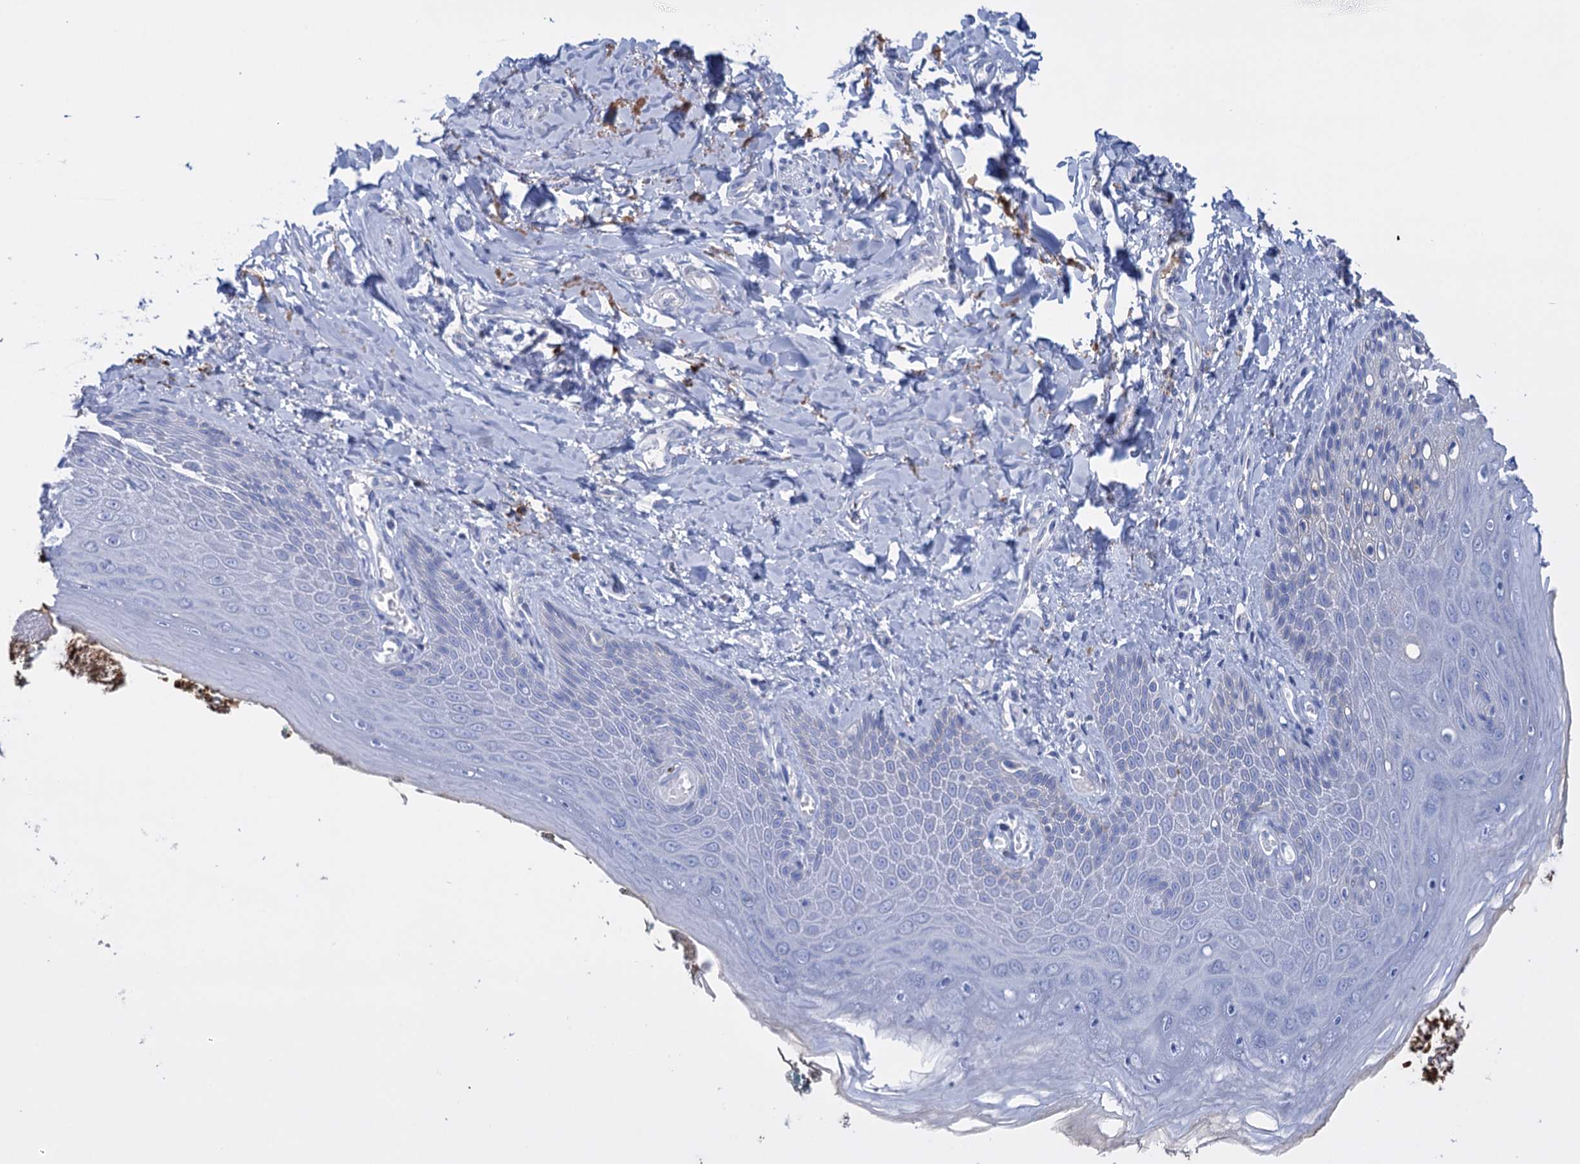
{"staining": {"intensity": "negative", "quantity": "none", "location": "none"}, "tissue": "skin", "cell_type": "Epidermal cells", "image_type": "normal", "snomed": [{"axis": "morphology", "description": "Normal tissue, NOS"}, {"axis": "topography", "description": "Anal"}], "caption": "Epidermal cells show no significant staining in normal skin. (Brightfield microscopy of DAB immunohistochemistry at high magnification).", "gene": "FBXW12", "patient": {"sex": "male", "age": 78}}